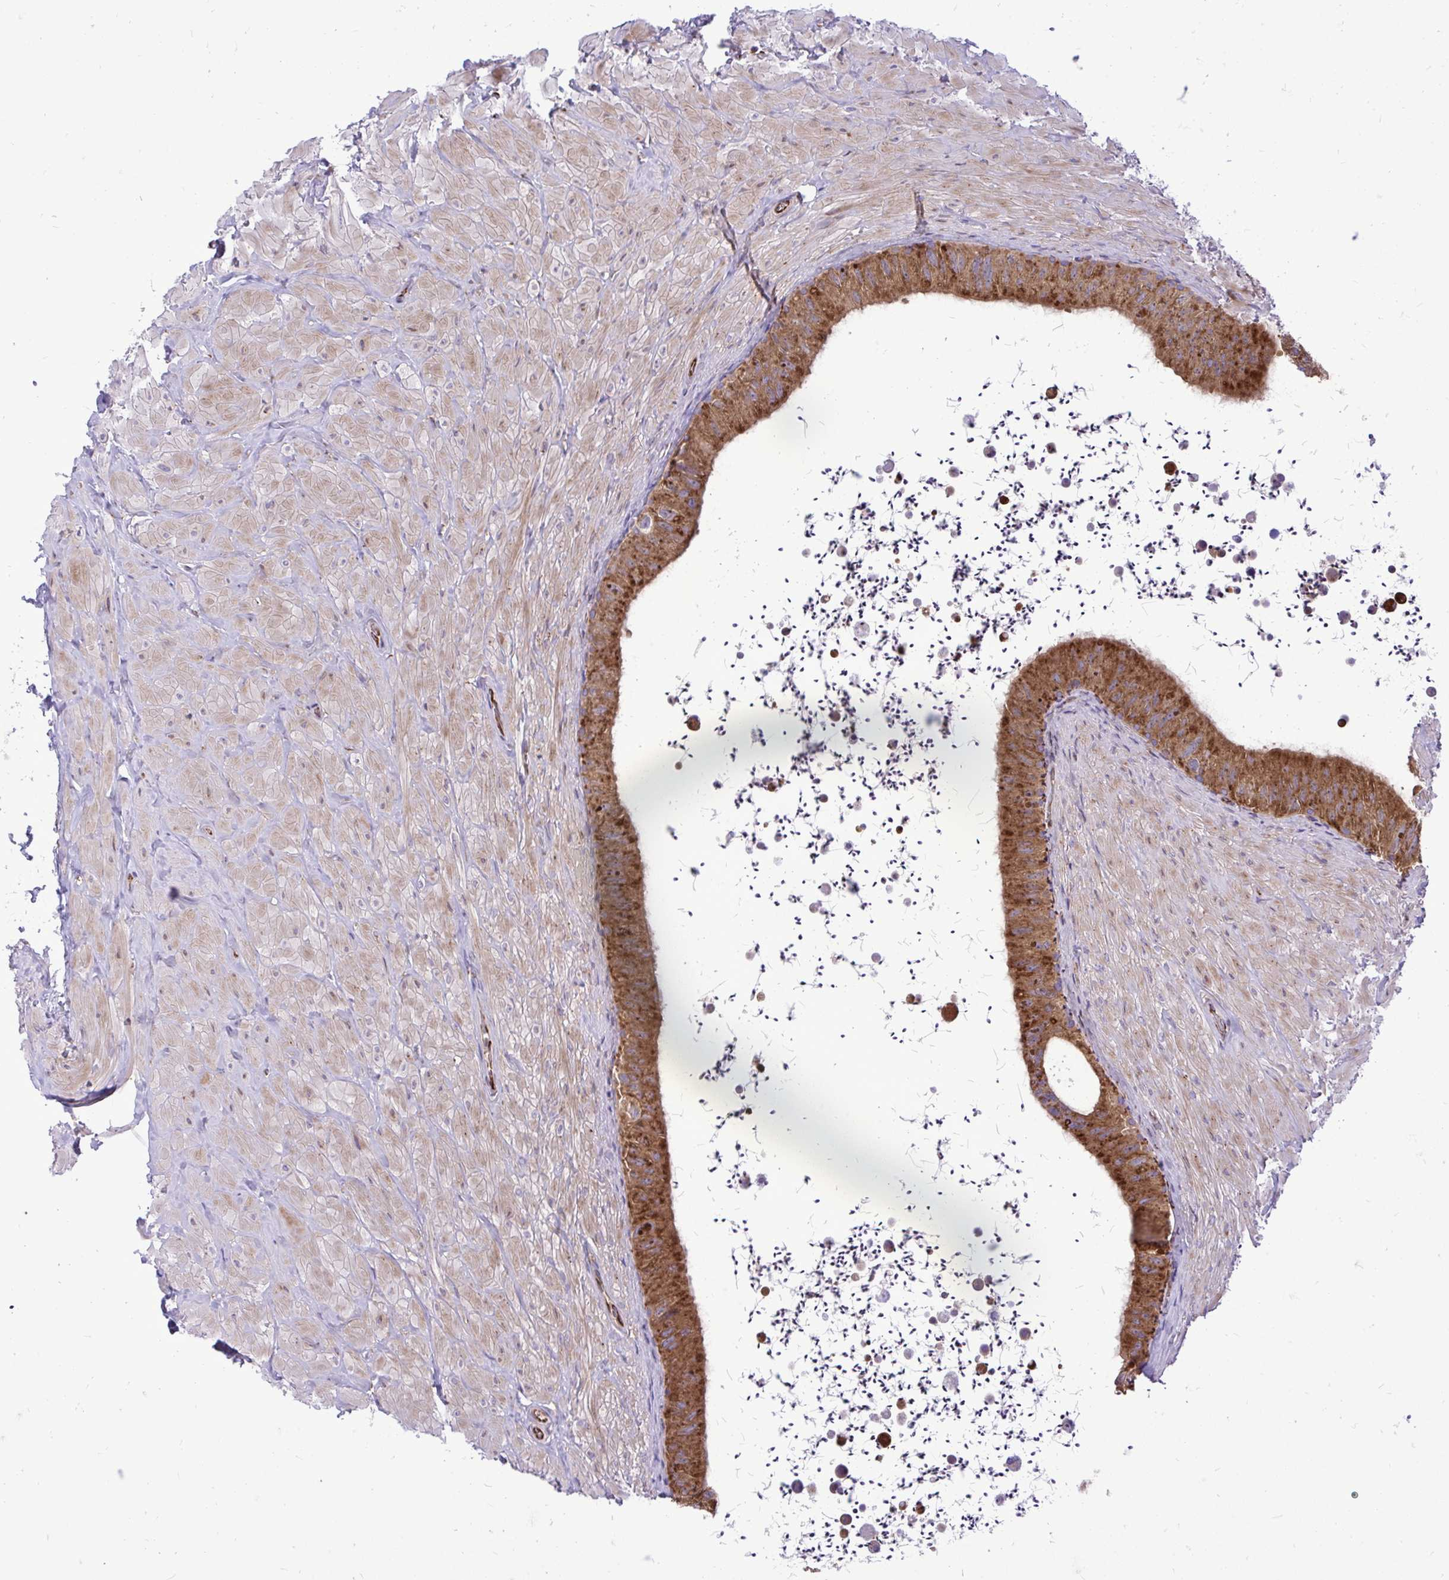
{"staining": {"intensity": "moderate", "quantity": ">75%", "location": "cytoplasmic/membranous"}, "tissue": "epididymis", "cell_type": "Glandular cells", "image_type": "normal", "snomed": [{"axis": "morphology", "description": "Normal tissue, NOS"}, {"axis": "topography", "description": "Epididymis"}, {"axis": "topography", "description": "Peripheral nerve tissue"}], "caption": "Moderate cytoplasmic/membranous positivity is present in approximately >75% of glandular cells in normal epididymis.", "gene": "PAIP2", "patient": {"sex": "male", "age": 32}}